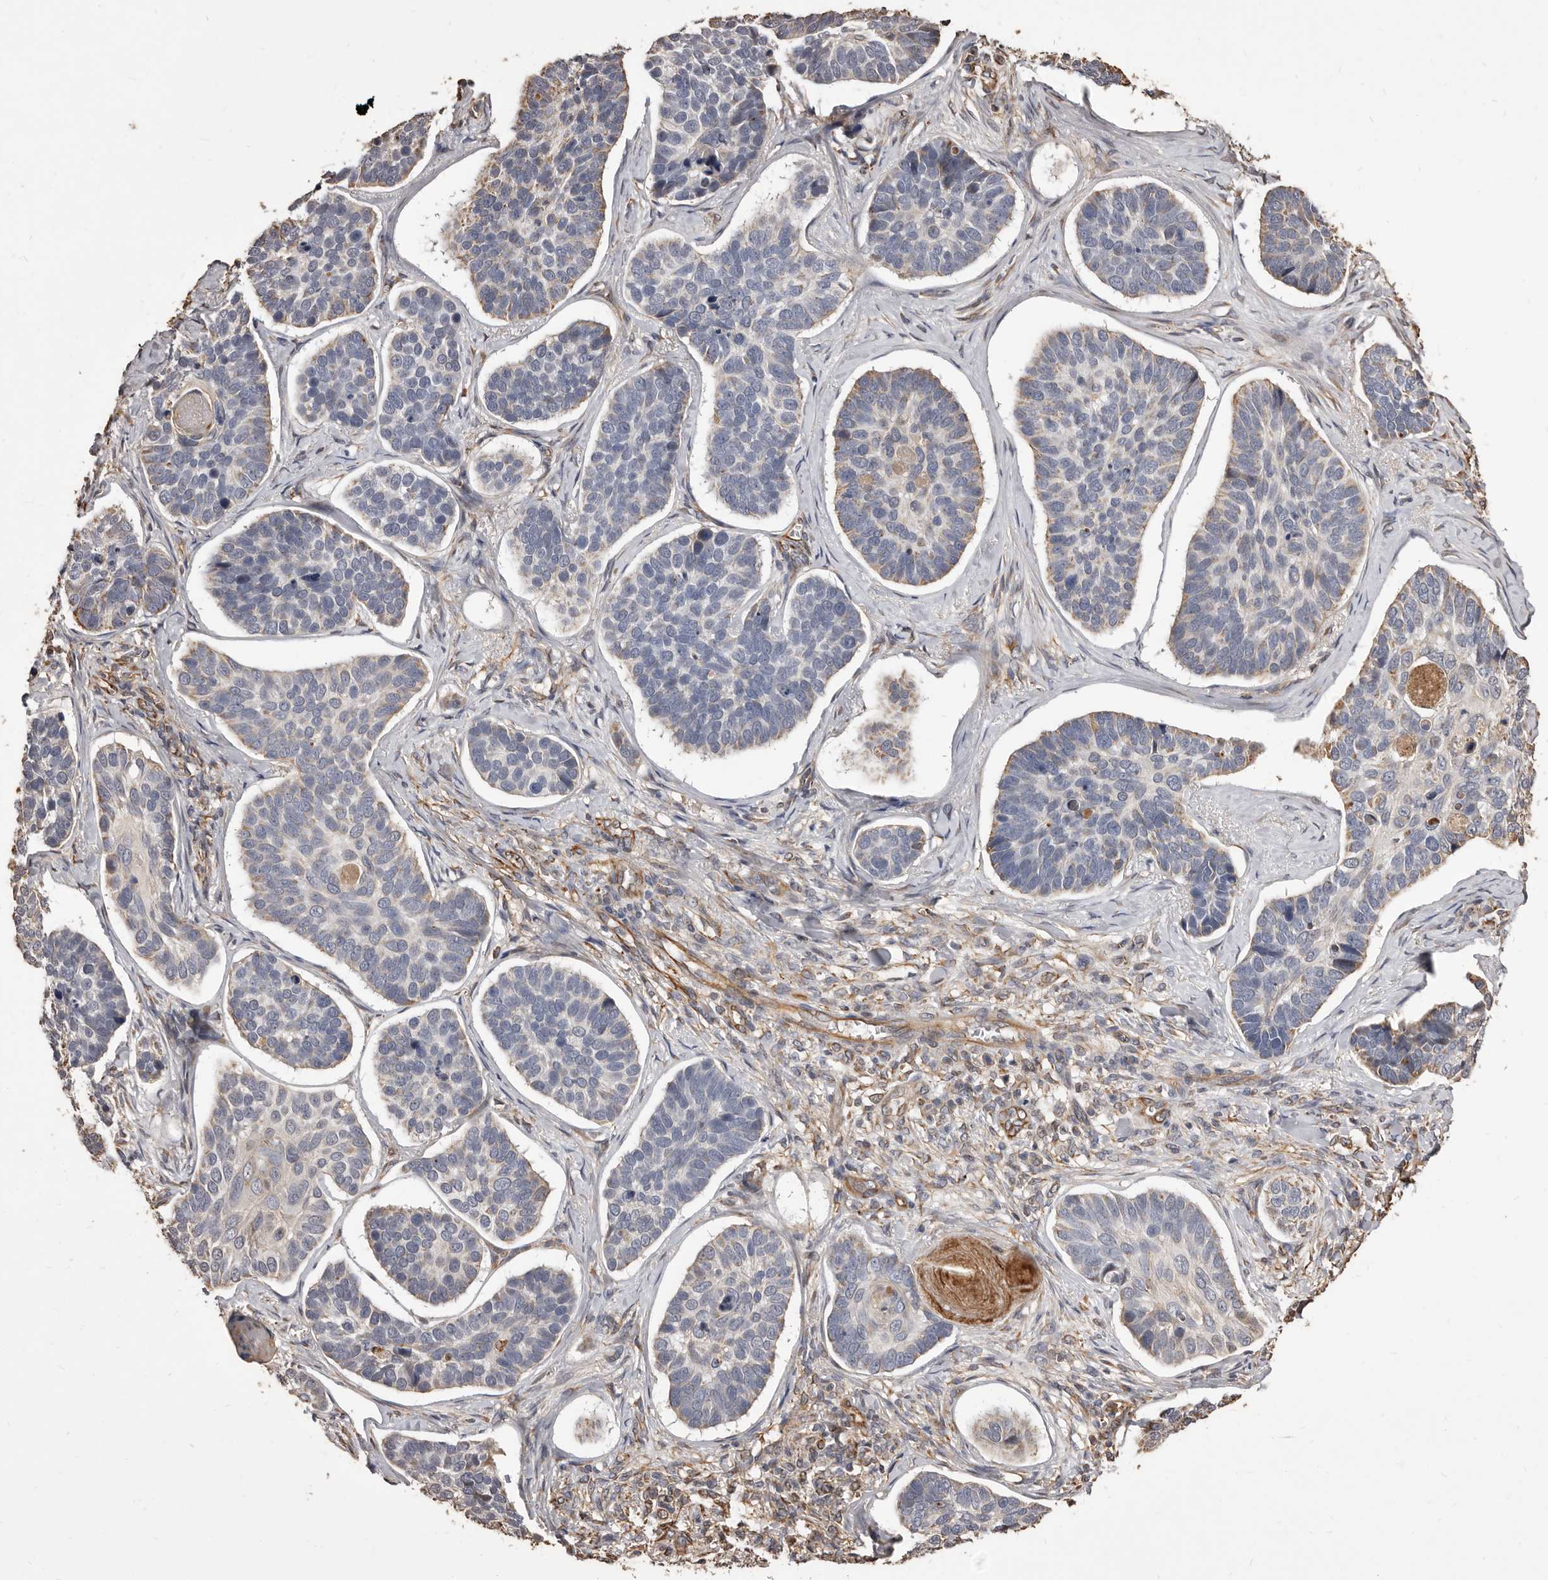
{"staining": {"intensity": "negative", "quantity": "none", "location": "none"}, "tissue": "skin cancer", "cell_type": "Tumor cells", "image_type": "cancer", "snomed": [{"axis": "morphology", "description": "Basal cell carcinoma"}, {"axis": "topography", "description": "Skin"}], "caption": "Immunohistochemistry of basal cell carcinoma (skin) reveals no expression in tumor cells. (DAB immunohistochemistry visualized using brightfield microscopy, high magnification).", "gene": "ALPK1", "patient": {"sex": "male", "age": 62}}